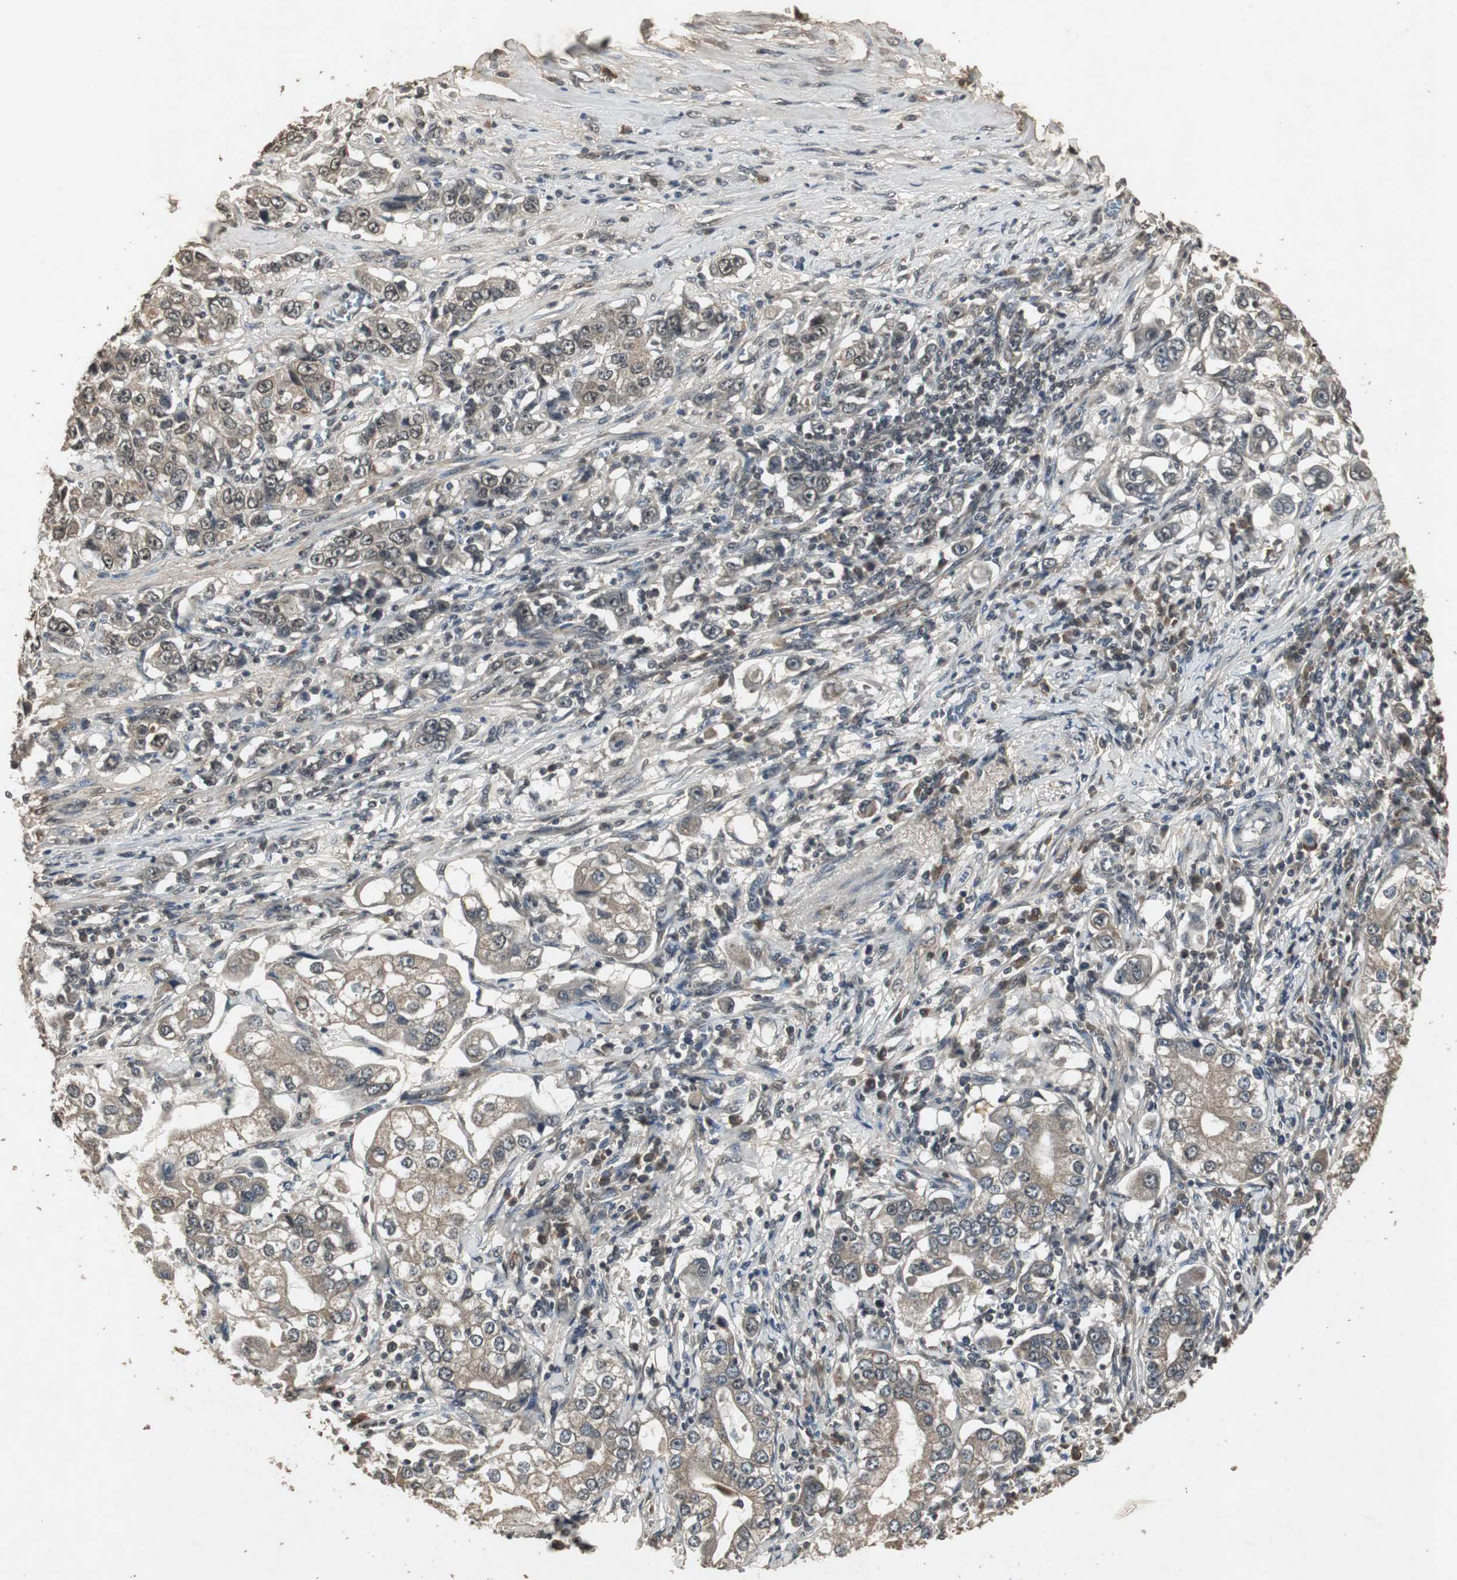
{"staining": {"intensity": "moderate", "quantity": ">75%", "location": "cytoplasmic/membranous,nuclear"}, "tissue": "stomach cancer", "cell_type": "Tumor cells", "image_type": "cancer", "snomed": [{"axis": "morphology", "description": "Adenocarcinoma, NOS"}, {"axis": "topography", "description": "Stomach, lower"}], "caption": "High-power microscopy captured an immunohistochemistry micrograph of stomach cancer (adenocarcinoma), revealing moderate cytoplasmic/membranous and nuclear staining in approximately >75% of tumor cells.", "gene": "EMX1", "patient": {"sex": "female", "age": 72}}